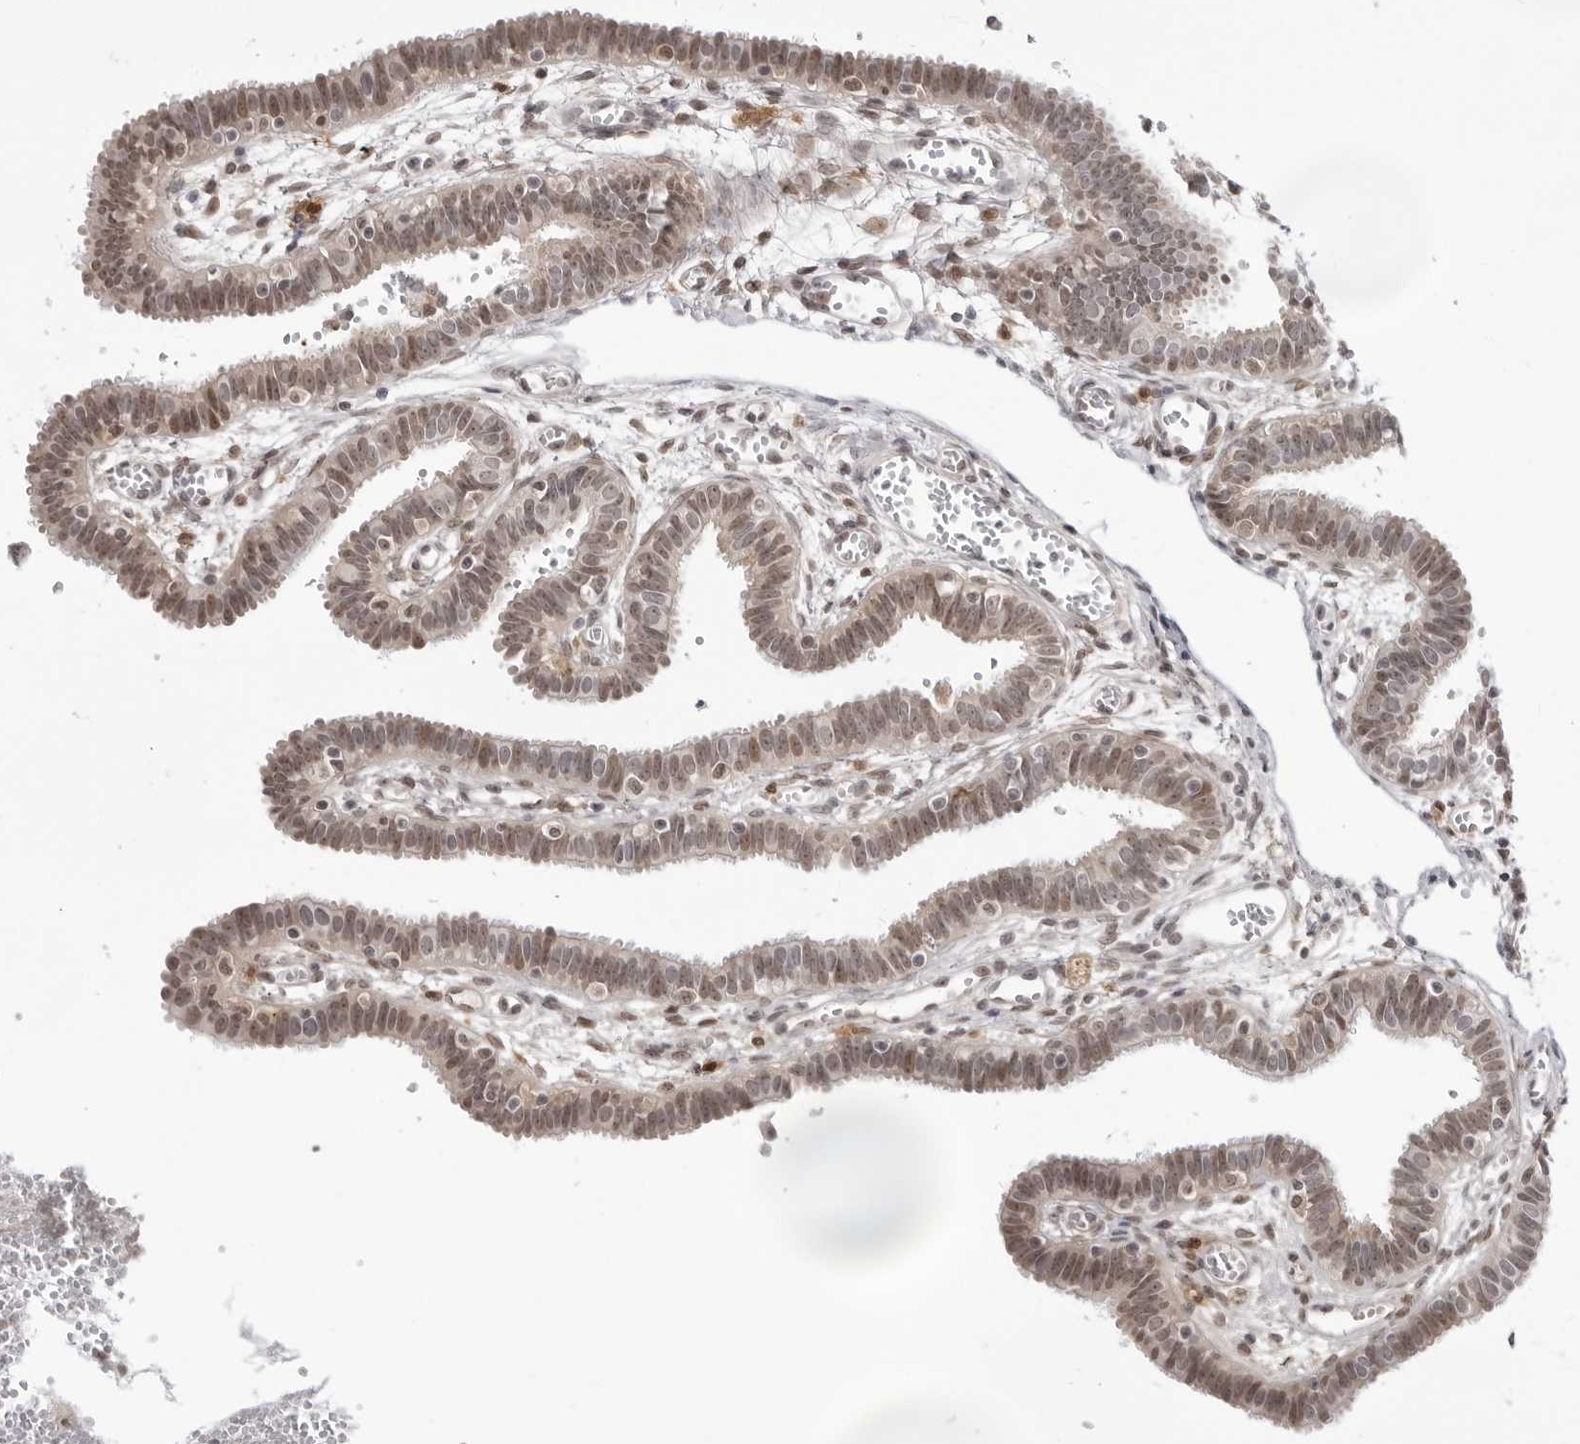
{"staining": {"intensity": "moderate", "quantity": ">75%", "location": "nuclear"}, "tissue": "fallopian tube", "cell_type": "Glandular cells", "image_type": "normal", "snomed": [{"axis": "morphology", "description": "Normal tissue, NOS"}, {"axis": "topography", "description": "Fallopian tube"}, {"axis": "topography", "description": "Placenta"}], "caption": "Moderate nuclear positivity for a protein is identified in approximately >75% of glandular cells of benign fallopian tube using immunohistochemistry.", "gene": "SRGAP2", "patient": {"sex": "female", "age": 32}}